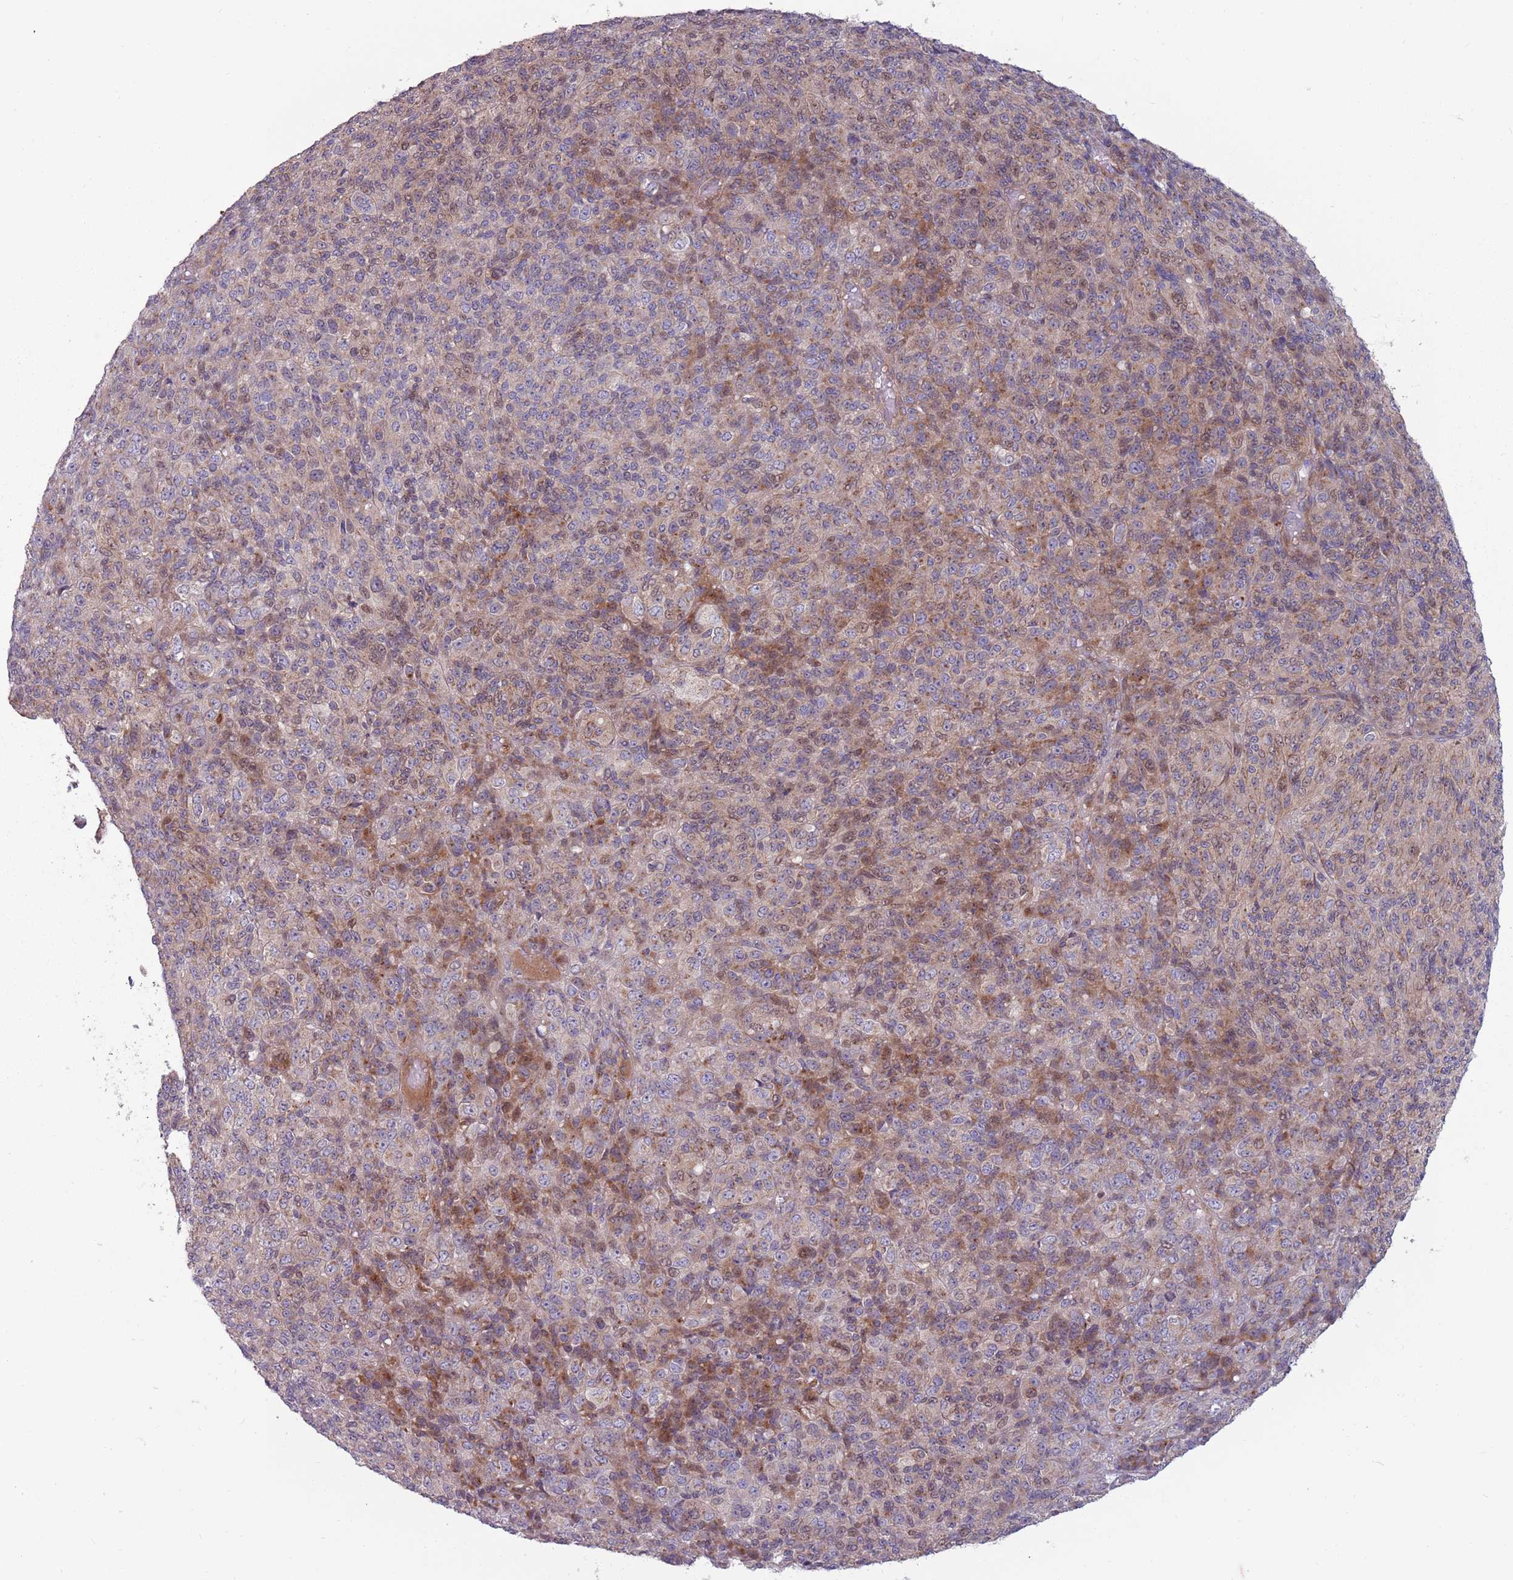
{"staining": {"intensity": "moderate", "quantity": "25%-75%", "location": "cytoplasmic/membranous,nuclear"}, "tissue": "melanoma", "cell_type": "Tumor cells", "image_type": "cancer", "snomed": [{"axis": "morphology", "description": "Malignant melanoma, Metastatic site"}, {"axis": "topography", "description": "Brain"}], "caption": "This micrograph reveals malignant melanoma (metastatic site) stained with immunohistochemistry to label a protein in brown. The cytoplasmic/membranous and nuclear of tumor cells show moderate positivity for the protein. Nuclei are counter-stained blue.", "gene": "CCDC150", "patient": {"sex": "female", "age": 56}}